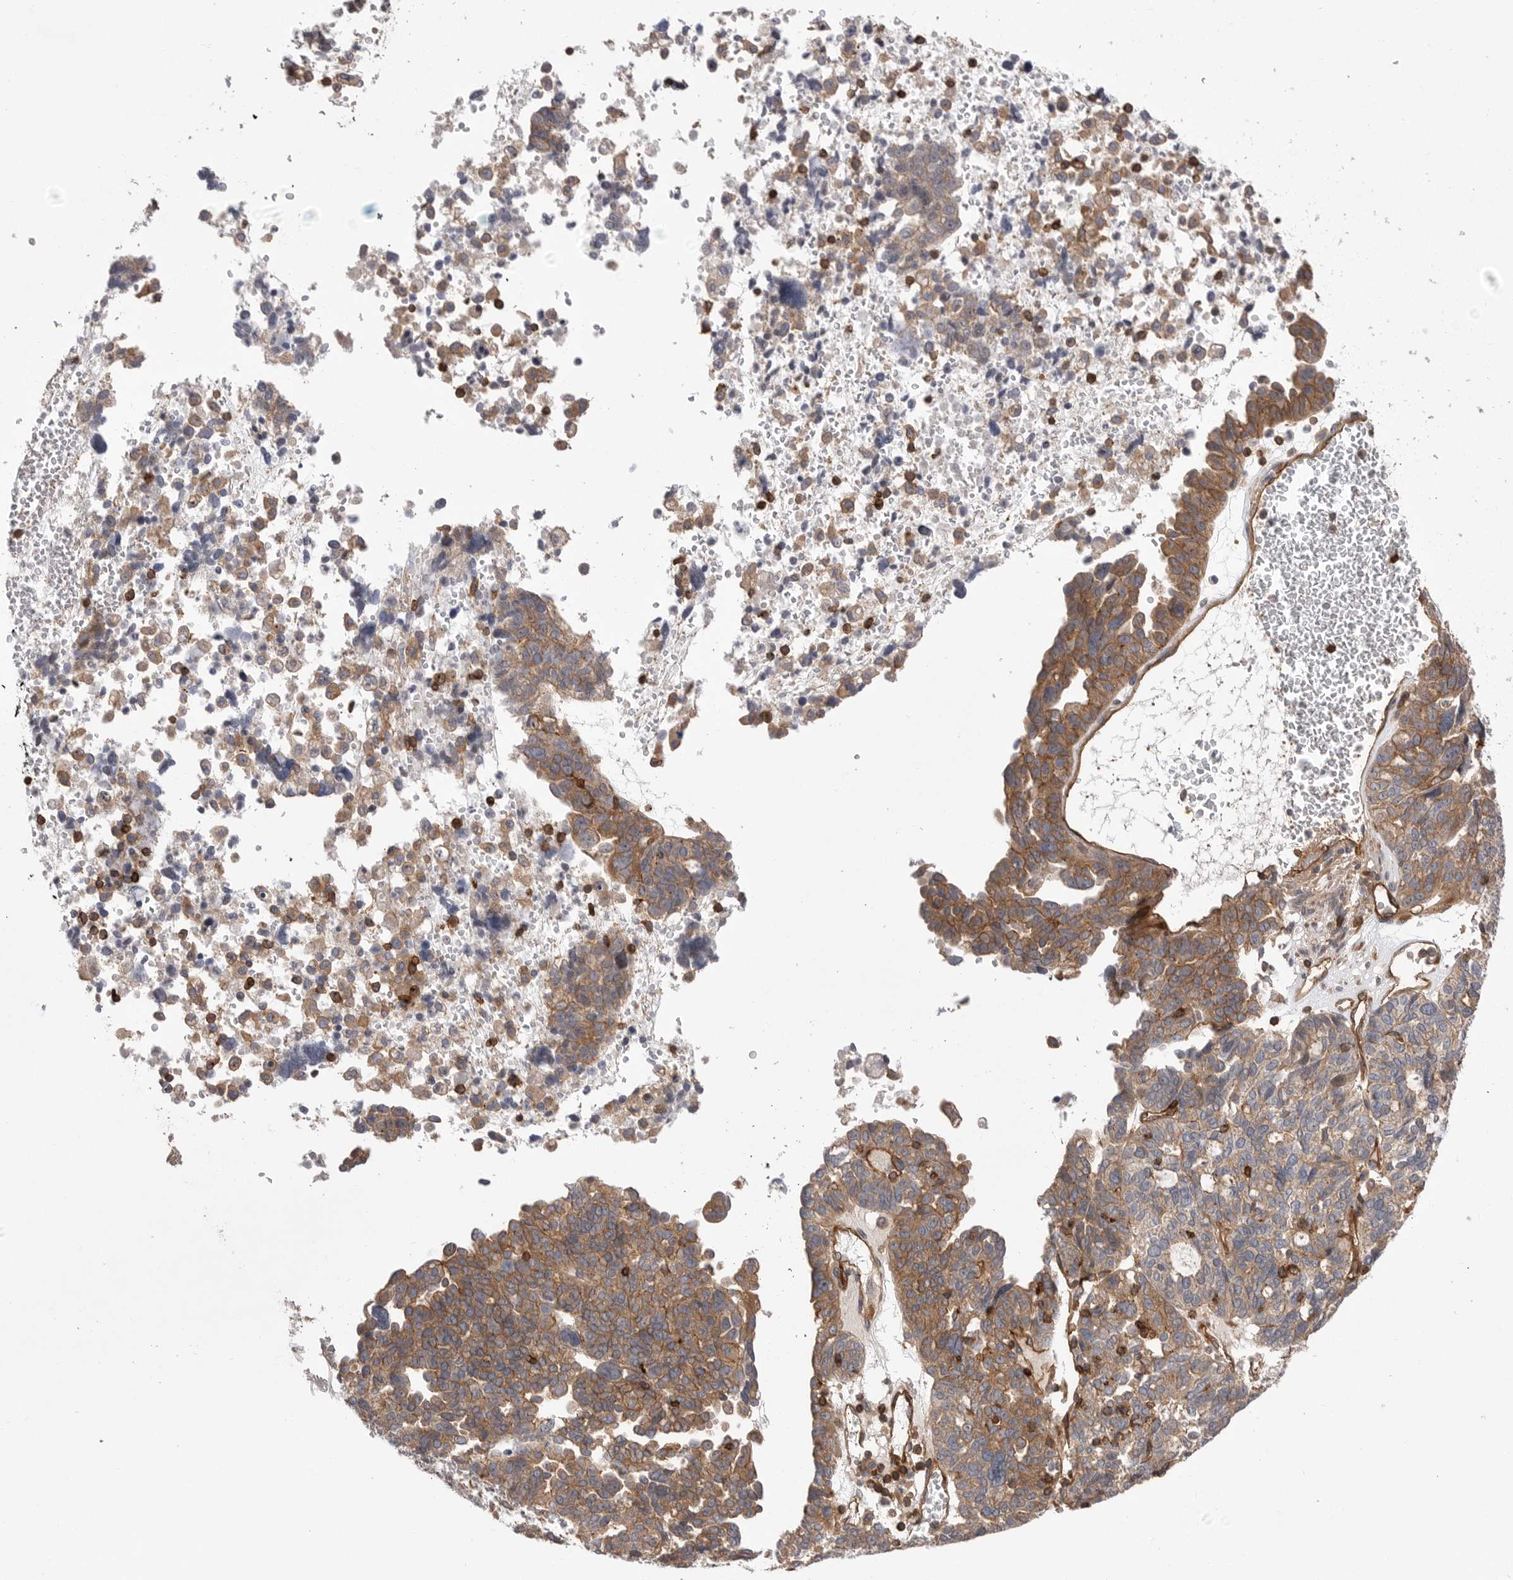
{"staining": {"intensity": "moderate", "quantity": ">75%", "location": "cytoplasmic/membranous"}, "tissue": "ovarian cancer", "cell_type": "Tumor cells", "image_type": "cancer", "snomed": [{"axis": "morphology", "description": "Cystadenocarcinoma, serous, NOS"}, {"axis": "topography", "description": "Ovary"}], "caption": "IHC image of neoplastic tissue: ovarian cancer (serous cystadenocarcinoma) stained using immunohistochemistry (IHC) reveals medium levels of moderate protein expression localized specifically in the cytoplasmic/membranous of tumor cells, appearing as a cytoplasmic/membranous brown color.", "gene": "PRKCH", "patient": {"sex": "female", "age": 59}}